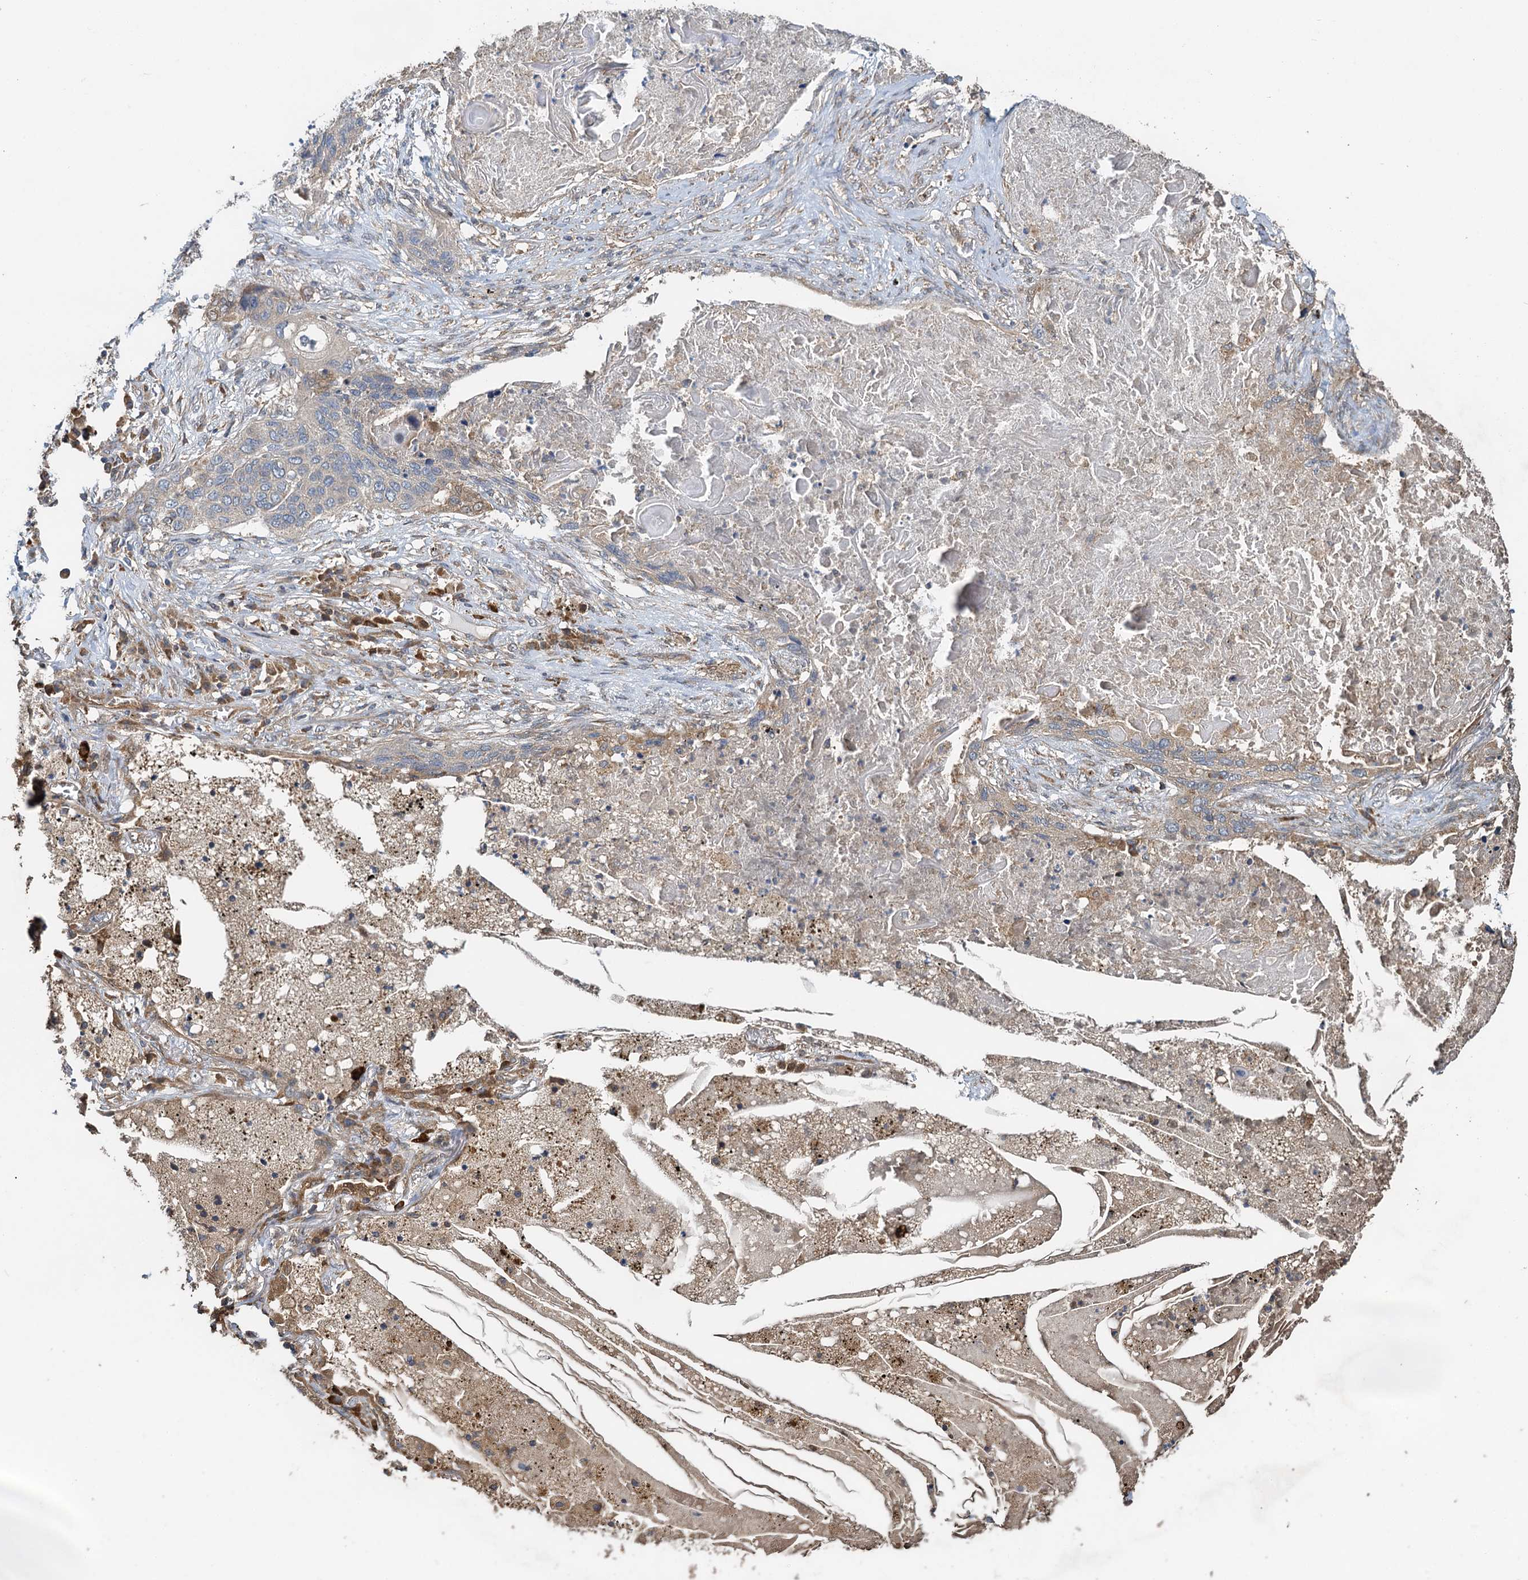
{"staining": {"intensity": "weak", "quantity": "<25%", "location": "cytoplasmic/membranous"}, "tissue": "lung cancer", "cell_type": "Tumor cells", "image_type": "cancer", "snomed": [{"axis": "morphology", "description": "Squamous cell carcinoma, NOS"}, {"axis": "topography", "description": "Lung"}], "caption": "Tumor cells are negative for protein expression in human lung cancer.", "gene": "HYI", "patient": {"sex": "female", "age": 63}}